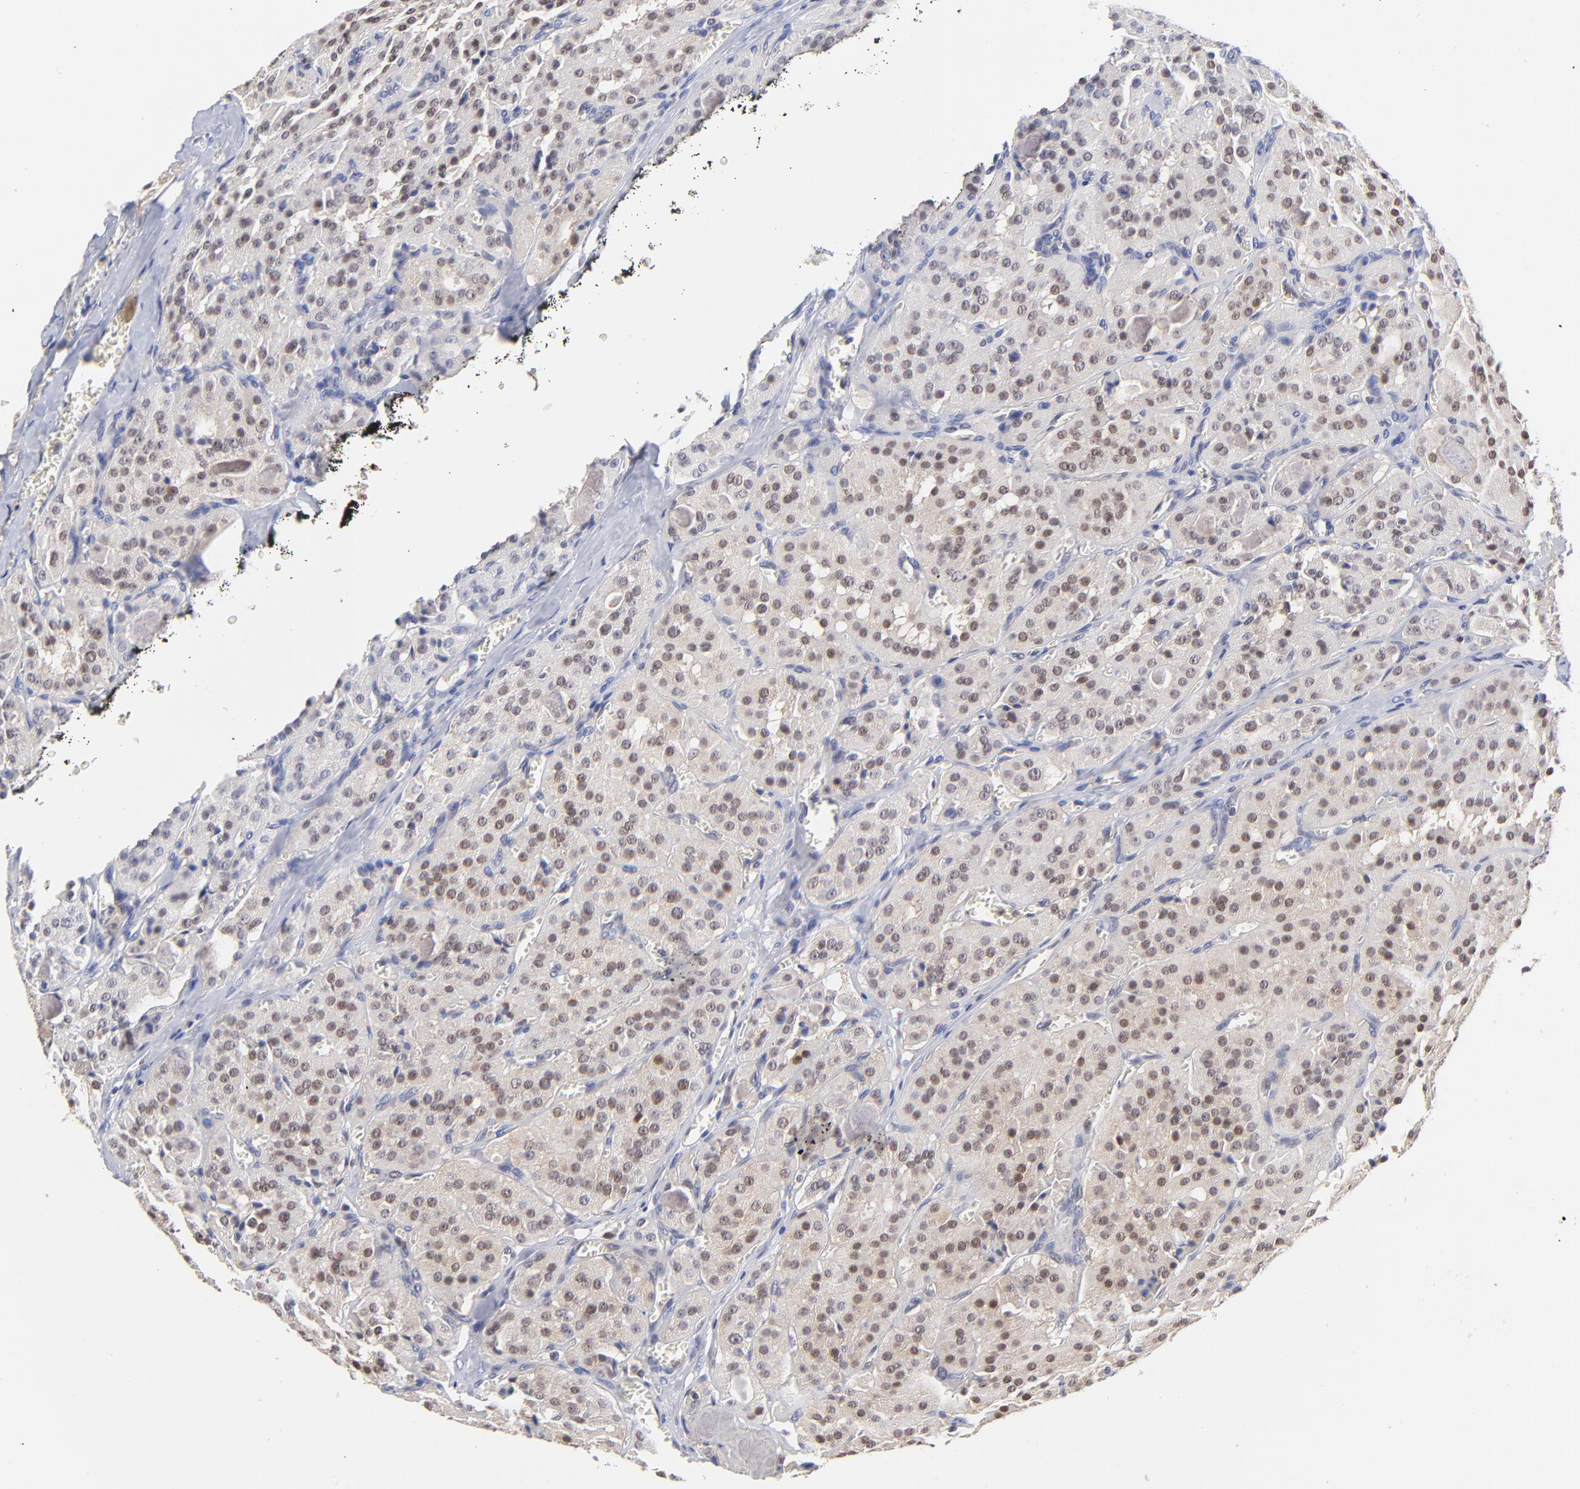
{"staining": {"intensity": "weak", "quantity": "25%-75%", "location": "cytoplasmic/membranous,nuclear"}, "tissue": "thyroid cancer", "cell_type": "Tumor cells", "image_type": "cancer", "snomed": [{"axis": "morphology", "description": "Carcinoma, NOS"}, {"axis": "topography", "description": "Thyroid gland"}], "caption": "This photomicrograph exhibits immunohistochemistry (IHC) staining of human thyroid carcinoma, with low weak cytoplasmic/membranous and nuclear expression in about 25%-75% of tumor cells.", "gene": "DCTPP1", "patient": {"sex": "male", "age": 76}}